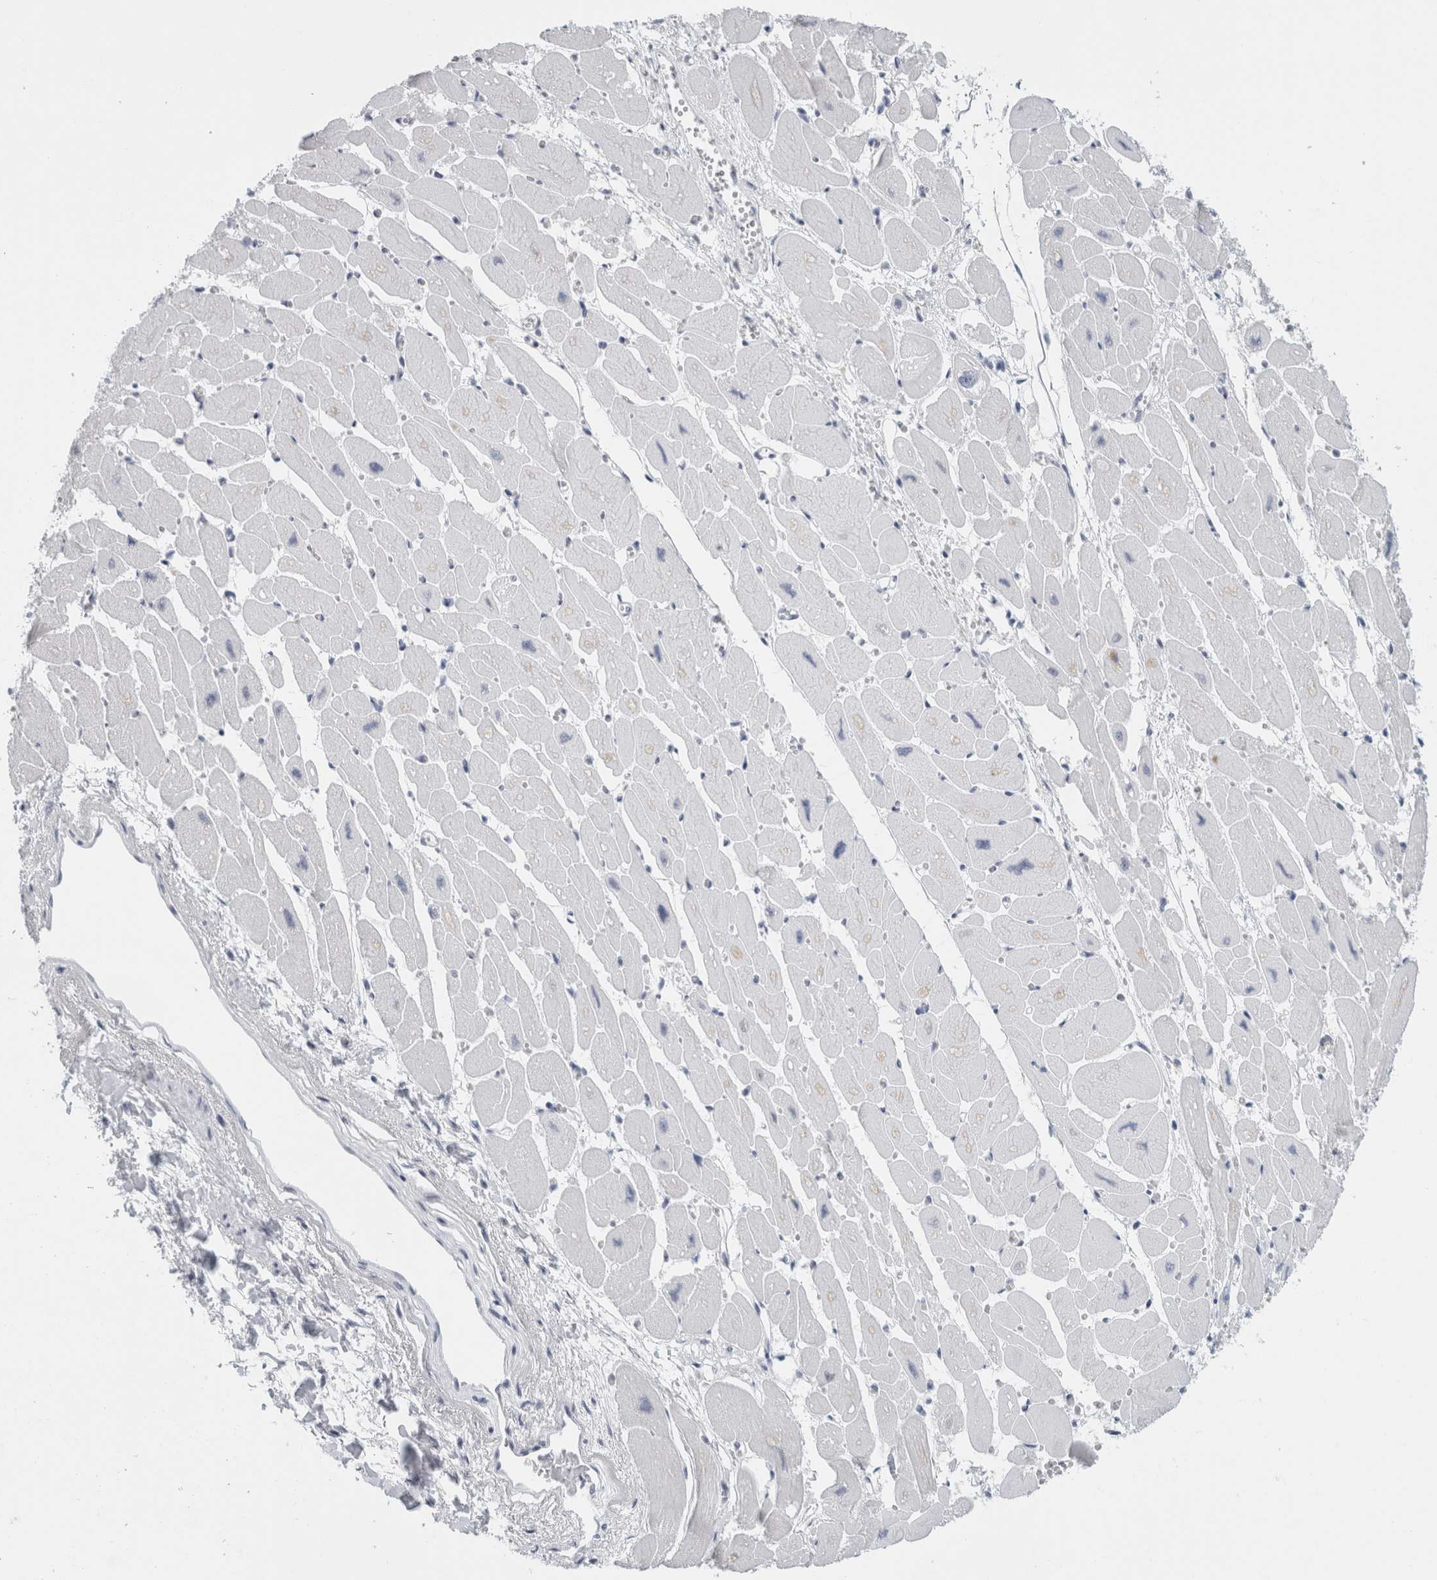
{"staining": {"intensity": "negative", "quantity": "none", "location": "none"}, "tissue": "heart muscle", "cell_type": "Cardiomyocytes", "image_type": "normal", "snomed": [{"axis": "morphology", "description": "Normal tissue, NOS"}, {"axis": "topography", "description": "Heart"}], "caption": "Image shows no protein positivity in cardiomyocytes of benign heart muscle.", "gene": "TSPAN8", "patient": {"sex": "female", "age": 54}}